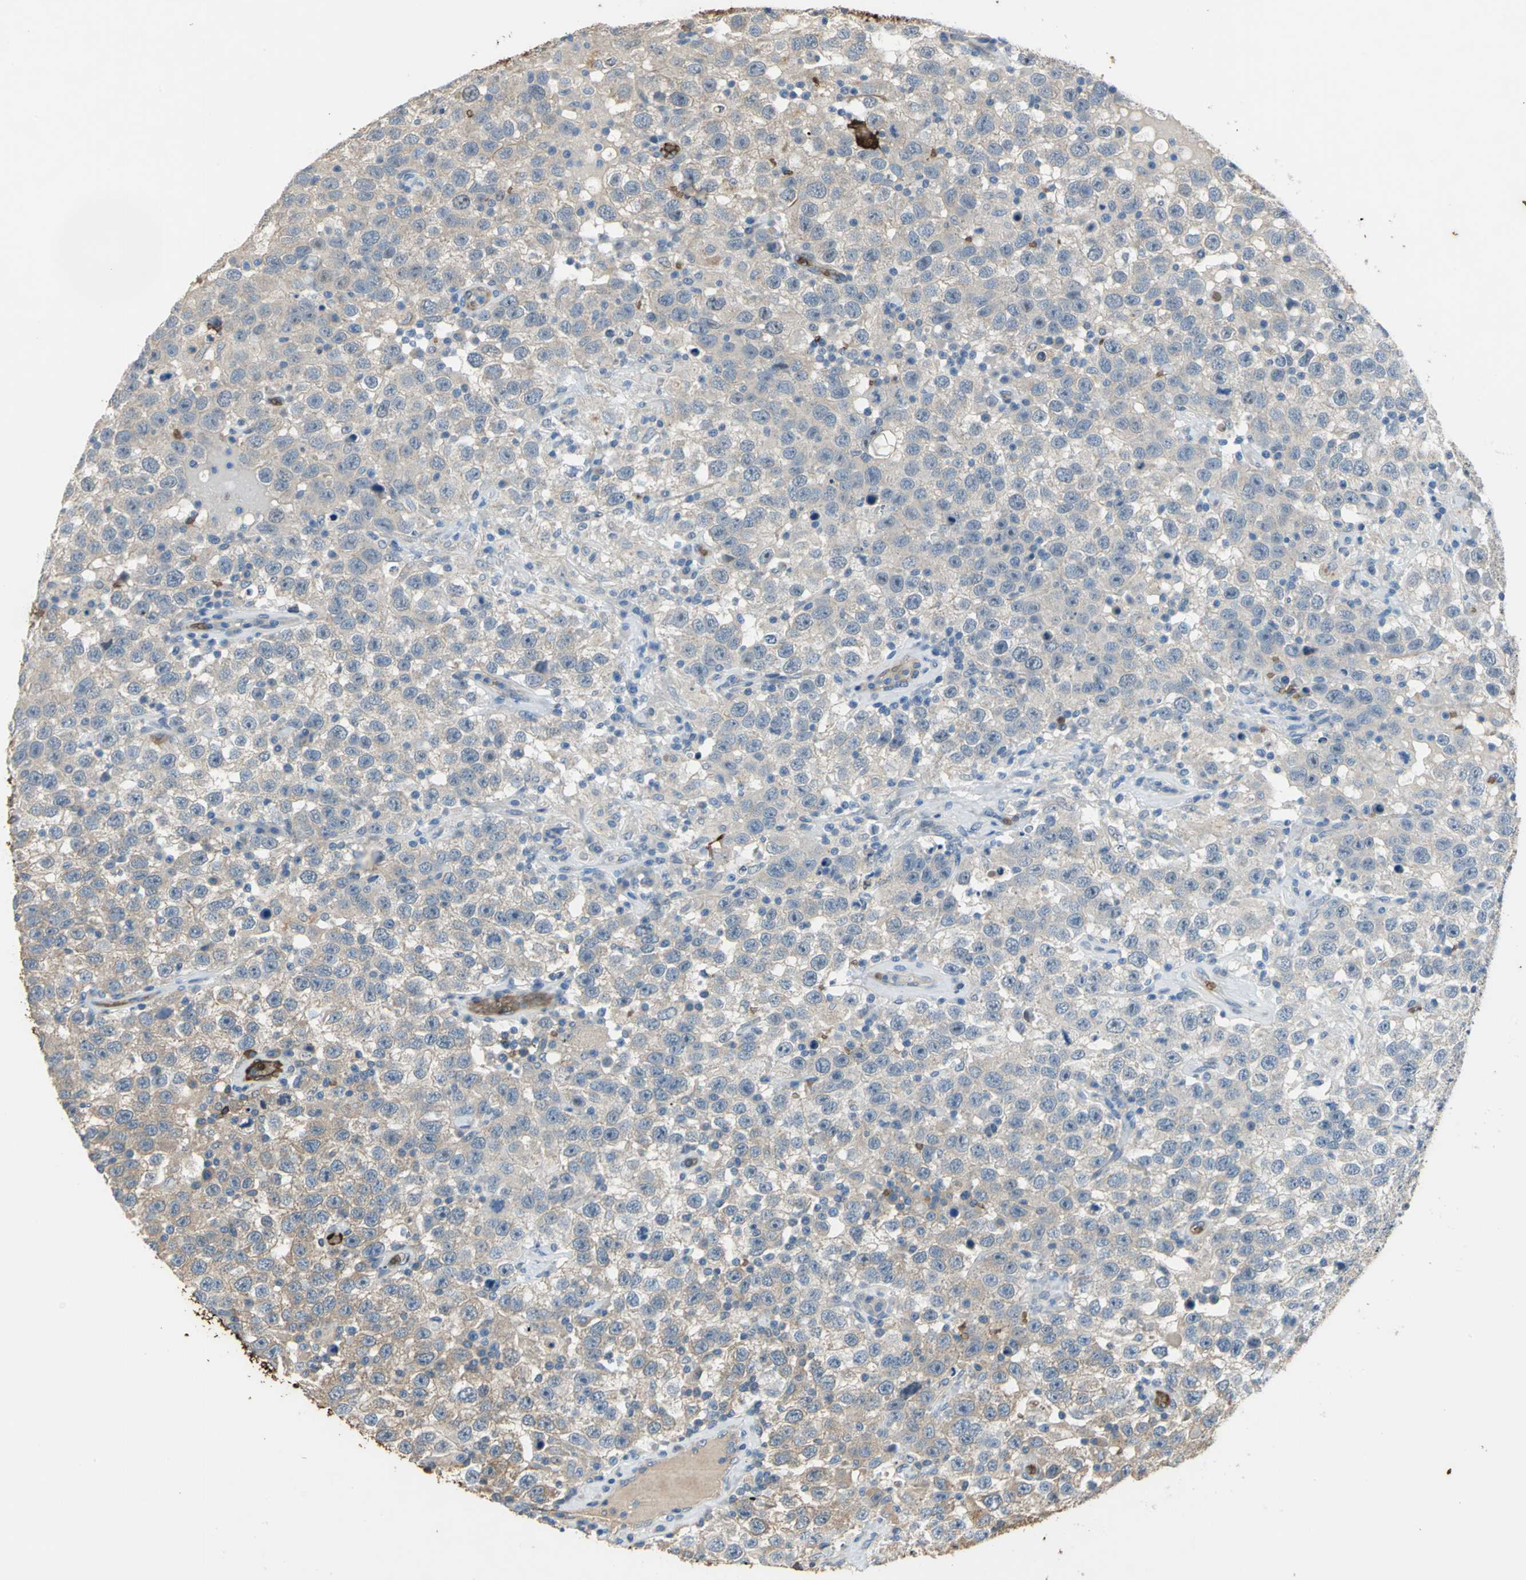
{"staining": {"intensity": "moderate", "quantity": ">75%", "location": "cytoplasmic/membranous"}, "tissue": "testis cancer", "cell_type": "Tumor cells", "image_type": "cancer", "snomed": [{"axis": "morphology", "description": "Seminoma, NOS"}, {"axis": "topography", "description": "Testis"}], "caption": "Testis cancer stained with DAB (3,3'-diaminobenzidine) immunohistochemistry (IHC) reveals medium levels of moderate cytoplasmic/membranous positivity in about >75% of tumor cells.", "gene": "TREM1", "patient": {"sex": "male", "age": 41}}